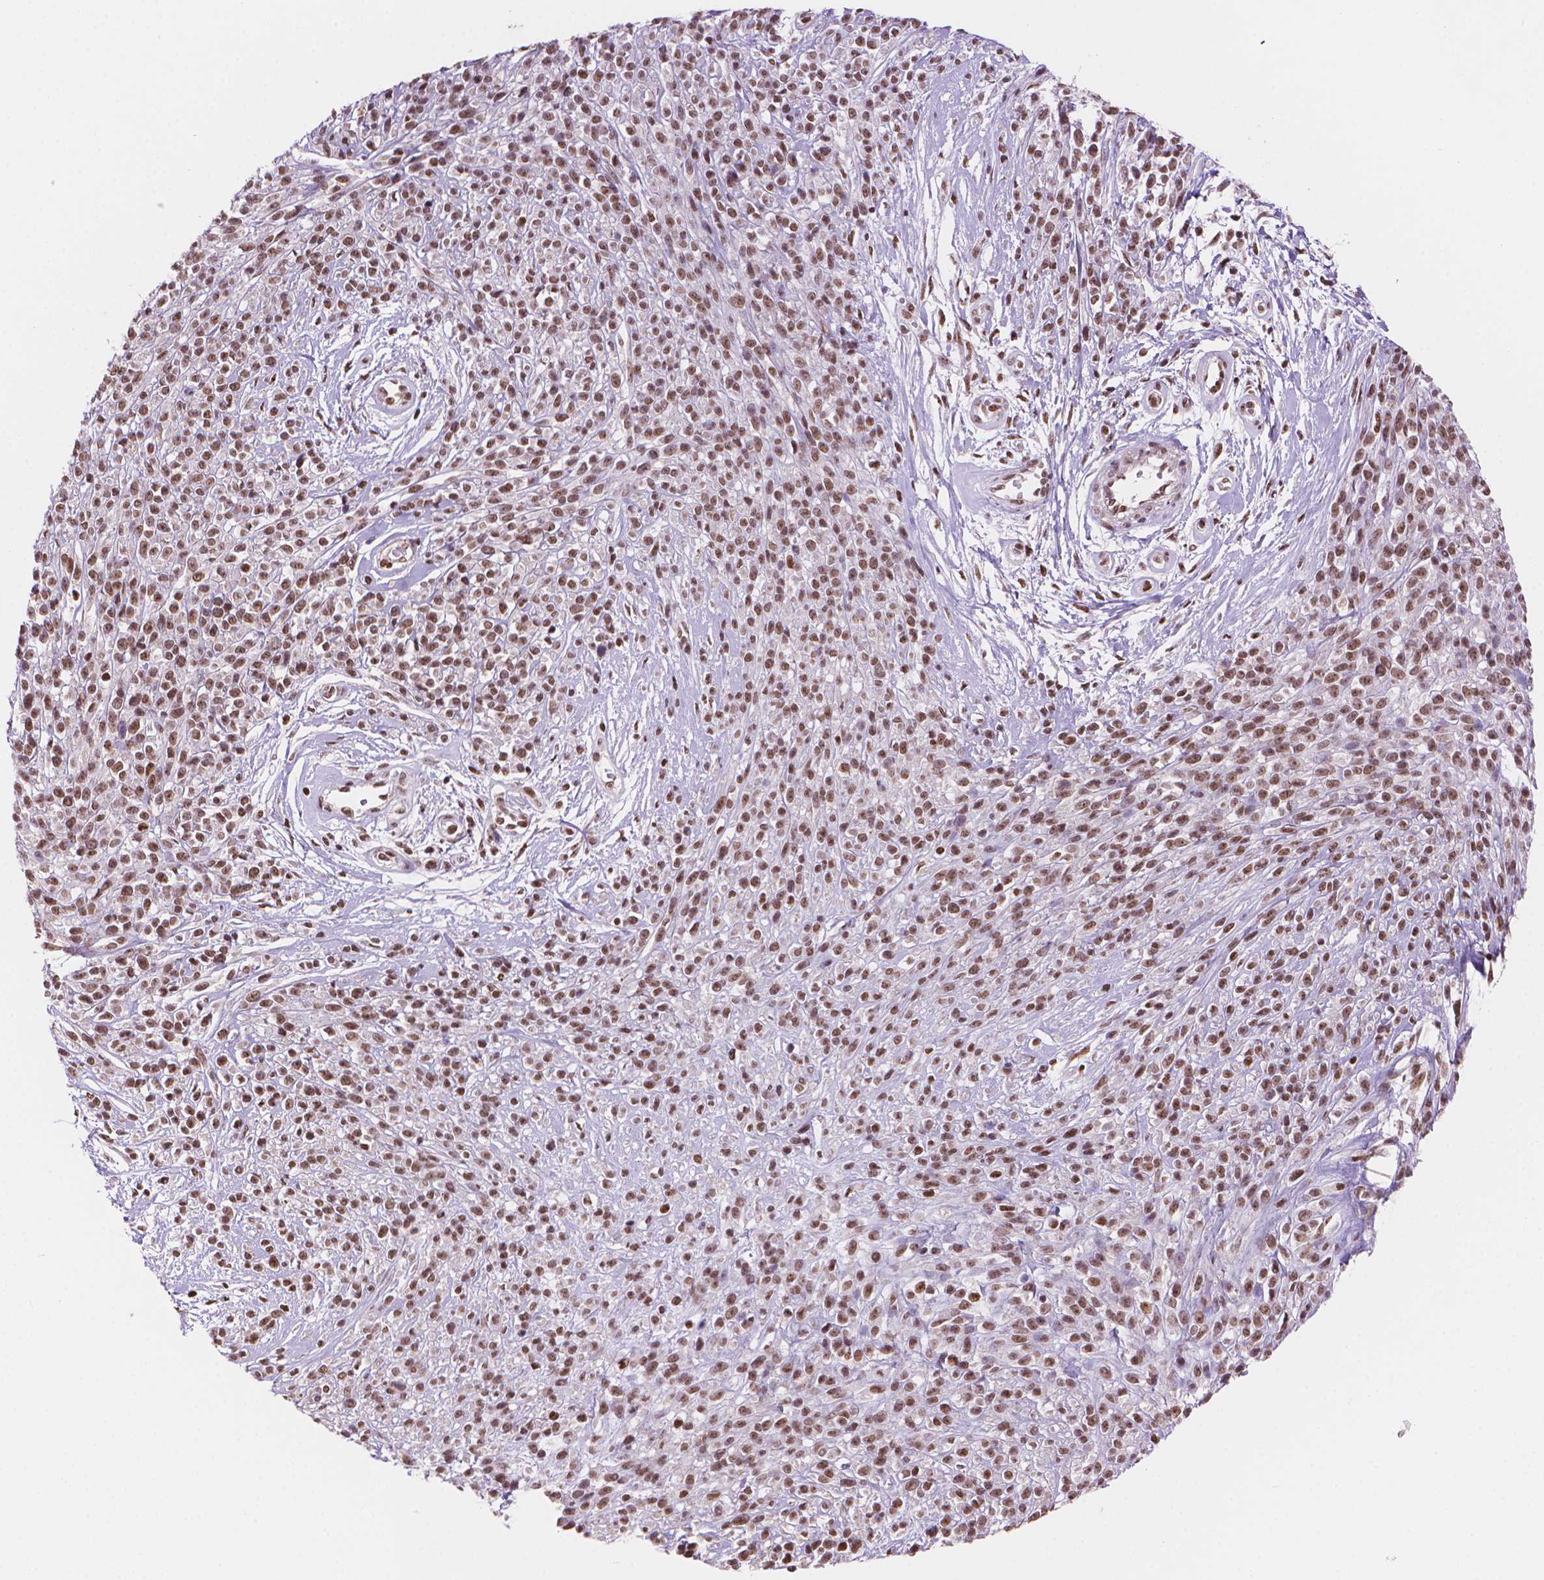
{"staining": {"intensity": "moderate", "quantity": ">75%", "location": "nuclear"}, "tissue": "melanoma", "cell_type": "Tumor cells", "image_type": "cancer", "snomed": [{"axis": "morphology", "description": "Malignant melanoma, NOS"}, {"axis": "topography", "description": "Skin"}, {"axis": "topography", "description": "Skin of trunk"}], "caption": "Approximately >75% of tumor cells in melanoma show moderate nuclear protein expression as visualized by brown immunohistochemical staining.", "gene": "UBN1", "patient": {"sex": "male", "age": 74}}